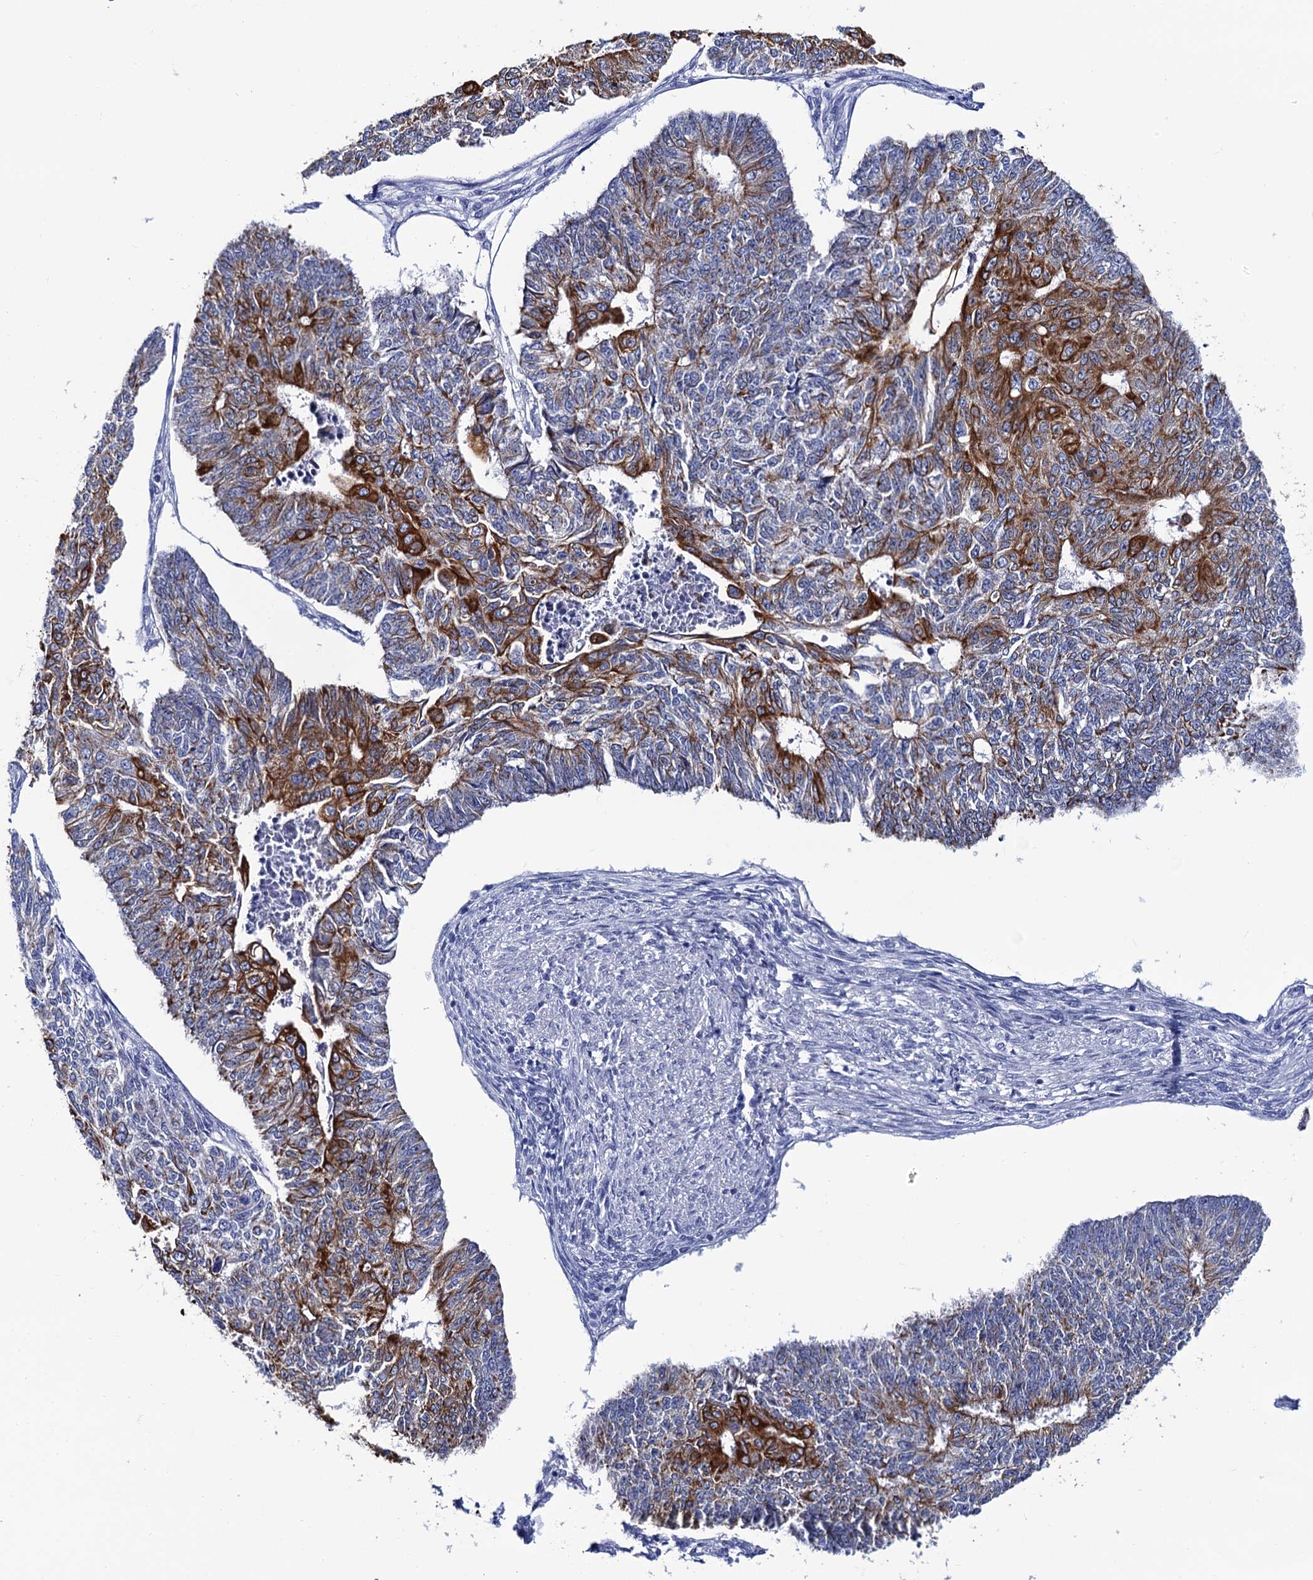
{"staining": {"intensity": "strong", "quantity": "25%-75%", "location": "cytoplasmic/membranous"}, "tissue": "endometrial cancer", "cell_type": "Tumor cells", "image_type": "cancer", "snomed": [{"axis": "morphology", "description": "Adenocarcinoma, NOS"}, {"axis": "topography", "description": "Endometrium"}], "caption": "Protein staining reveals strong cytoplasmic/membranous expression in approximately 25%-75% of tumor cells in adenocarcinoma (endometrial).", "gene": "RAB3IP", "patient": {"sex": "female", "age": 32}}